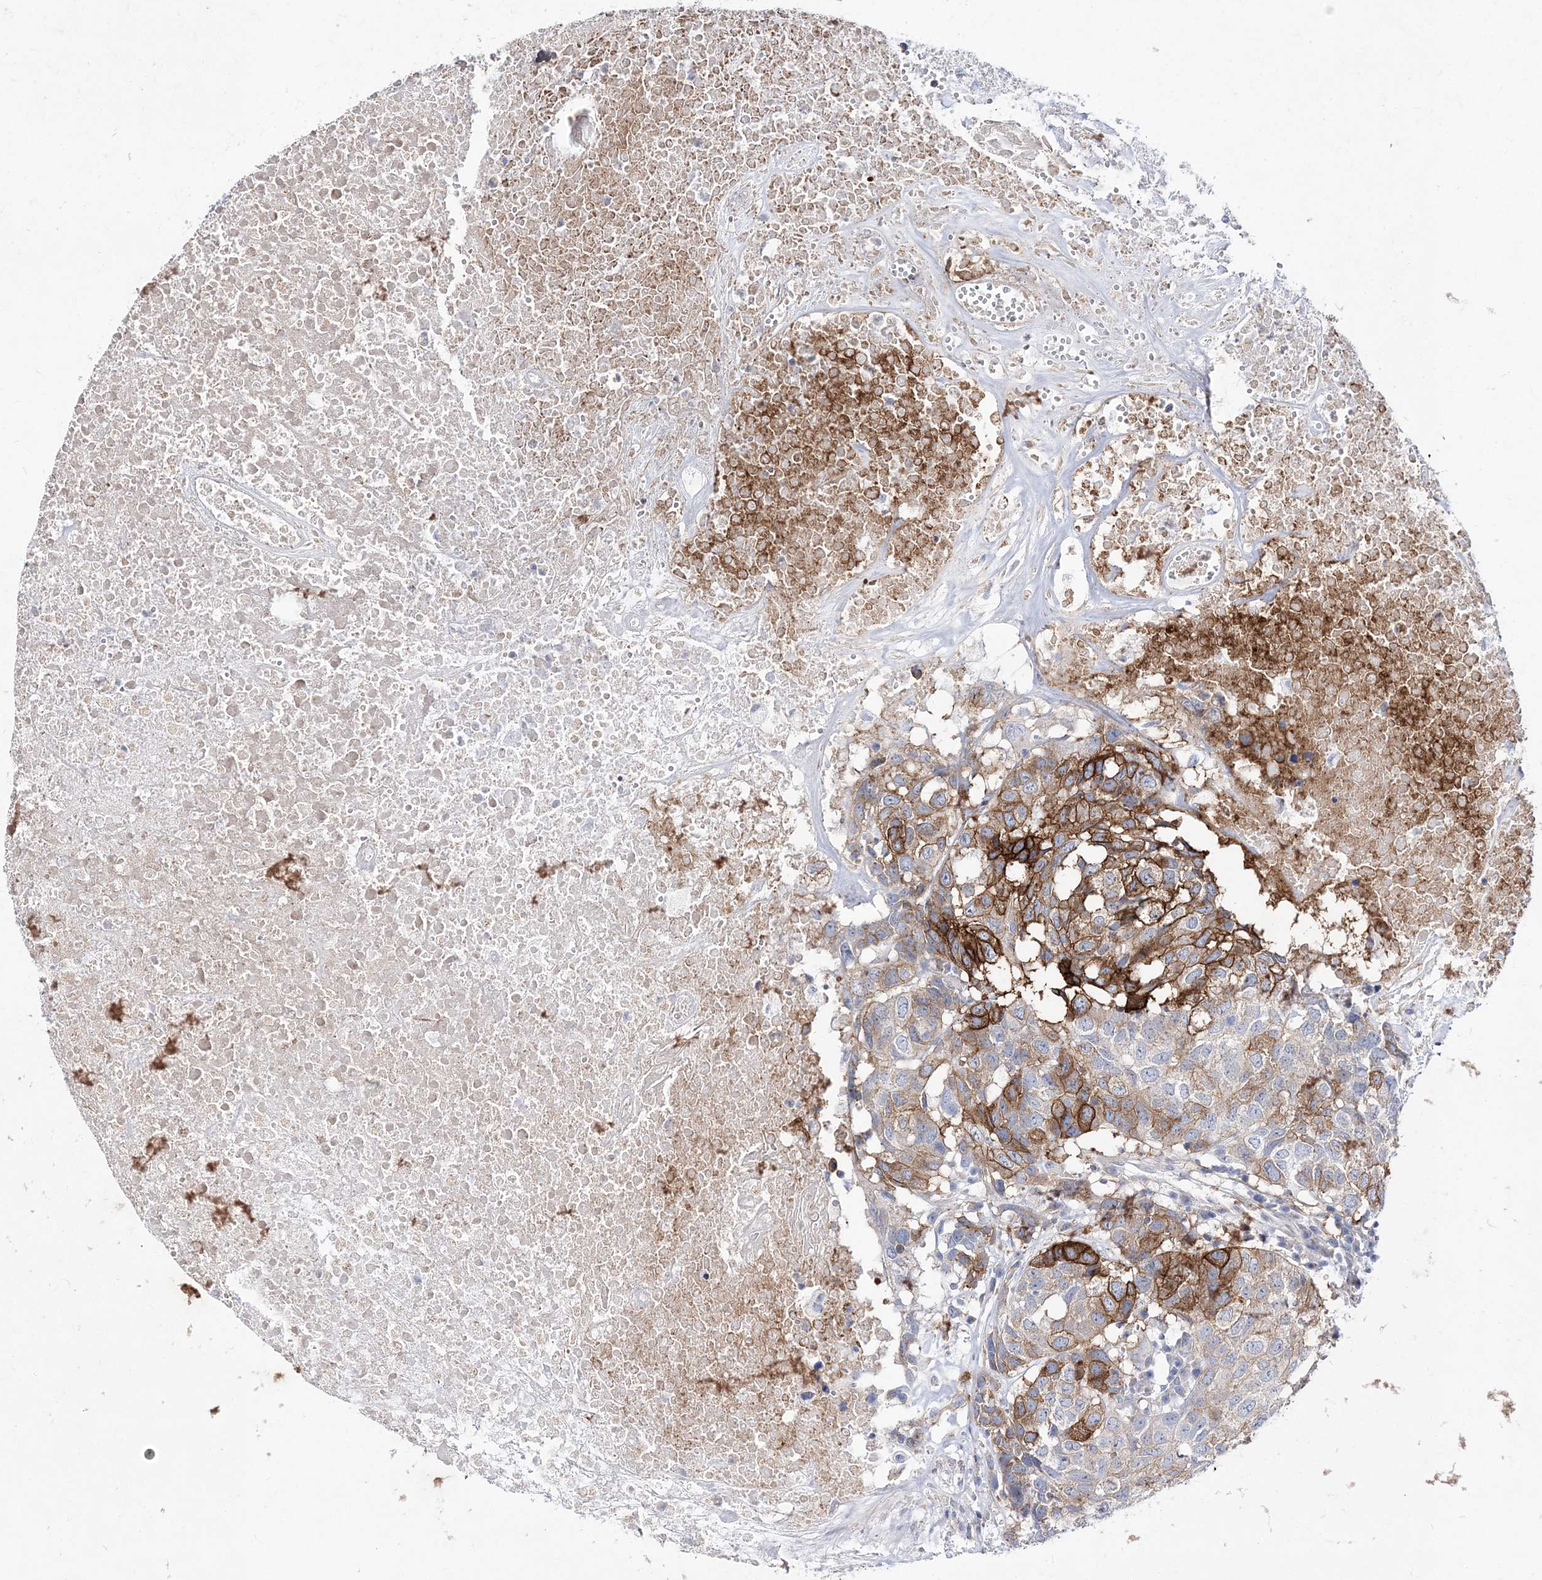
{"staining": {"intensity": "moderate", "quantity": ">75%", "location": "cytoplasmic/membranous"}, "tissue": "head and neck cancer", "cell_type": "Tumor cells", "image_type": "cancer", "snomed": [{"axis": "morphology", "description": "Squamous cell carcinoma, NOS"}, {"axis": "topography", "description": "Head-Neck"}], "caption": "Head and neck cancer was stained to show a protein in brown. There is medium levels of moderate cytoplasmic/membranous positivity in about >75% of tumor cells. (DAB (3,3'-diaminobenzidine) IHC, brown staining for protein, blue staining for nuclei).", "gene": "ANO1", "patient": {"sex": "male", "age": 66}}